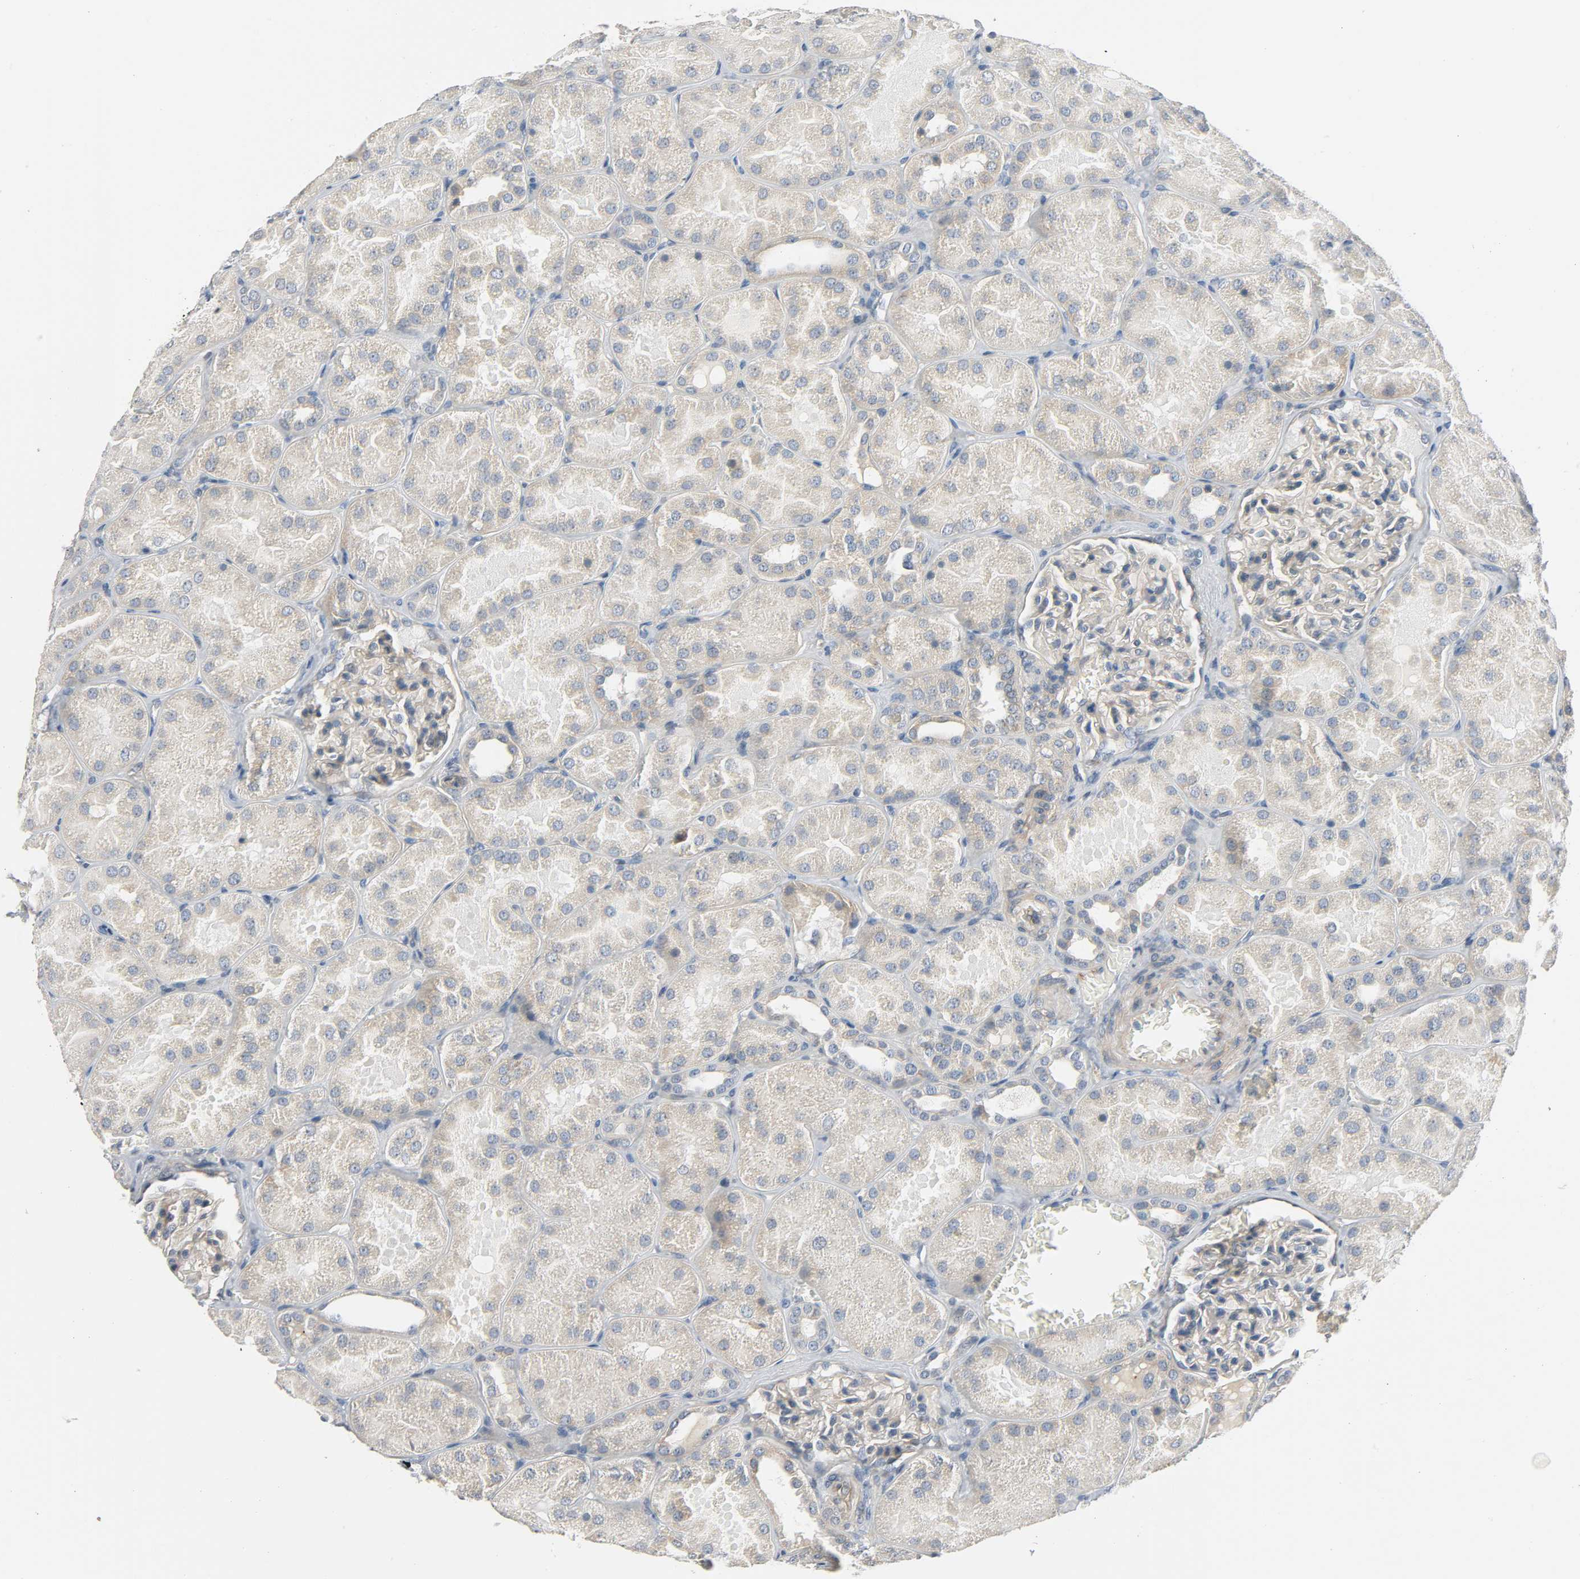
{"staining": {"intensity": "weak", "quantity": ">75%", "location": "cytoplasmic/membranous"}, "tissue": "kidney", "cell_type": "Cells in glomeruli", "image_type": "normal", "snomed": [{"axis": "morphology", "description": "Normal tissue, NOS"}, {"axis": "topography", "description": "Kidney"}], "caption": "Human kidney stained with a brown dye shows weak cytoplasmic/membranous positive positivity in about >75% of cells in glomeruli.", "gene": "LIMCH1", "patient": {"sex": "male", "age": 28}}